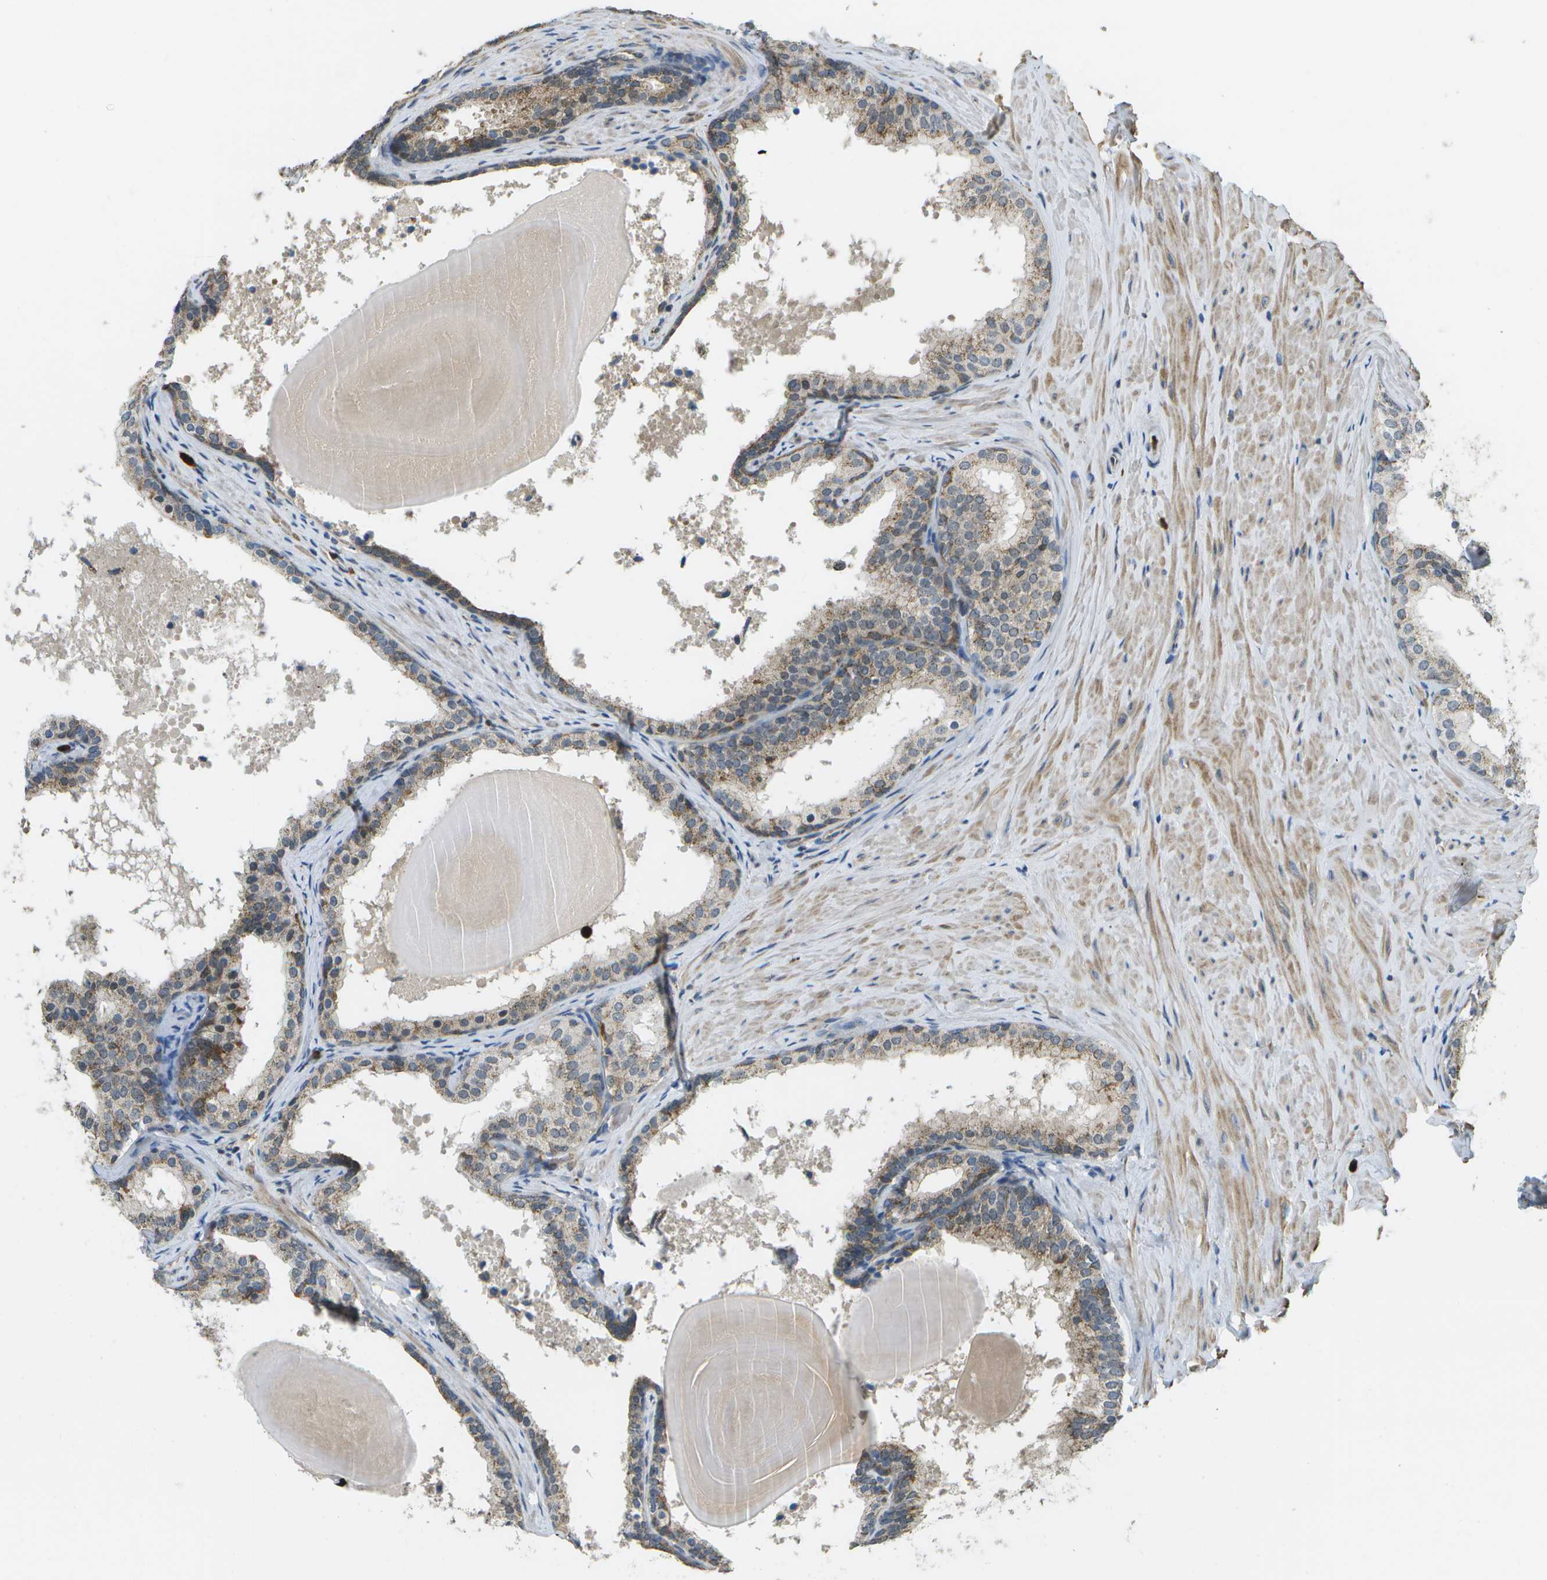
{"staining": {"intensity": "weak", "quantity": ">75%", "location": "cytoplasmic/membranous"}, "tissue": "prostate cancer", "cell_type": "Tumor cells", "image_type": "cancer", "snomed": [{"axis": "morphology", "description": "Adenocarcinoma, Low grade"}, {"axis": "topography", "description": "Prostate"}], "caption": "This image displays immunohistochemistry (IHC) staining of prostate cancer, with low weak cytoplasmic/membranous positivity in approximately >75% of tumor cells.", "gene": "CACHD1", "patient": {"sex": "male", "age": 69}}